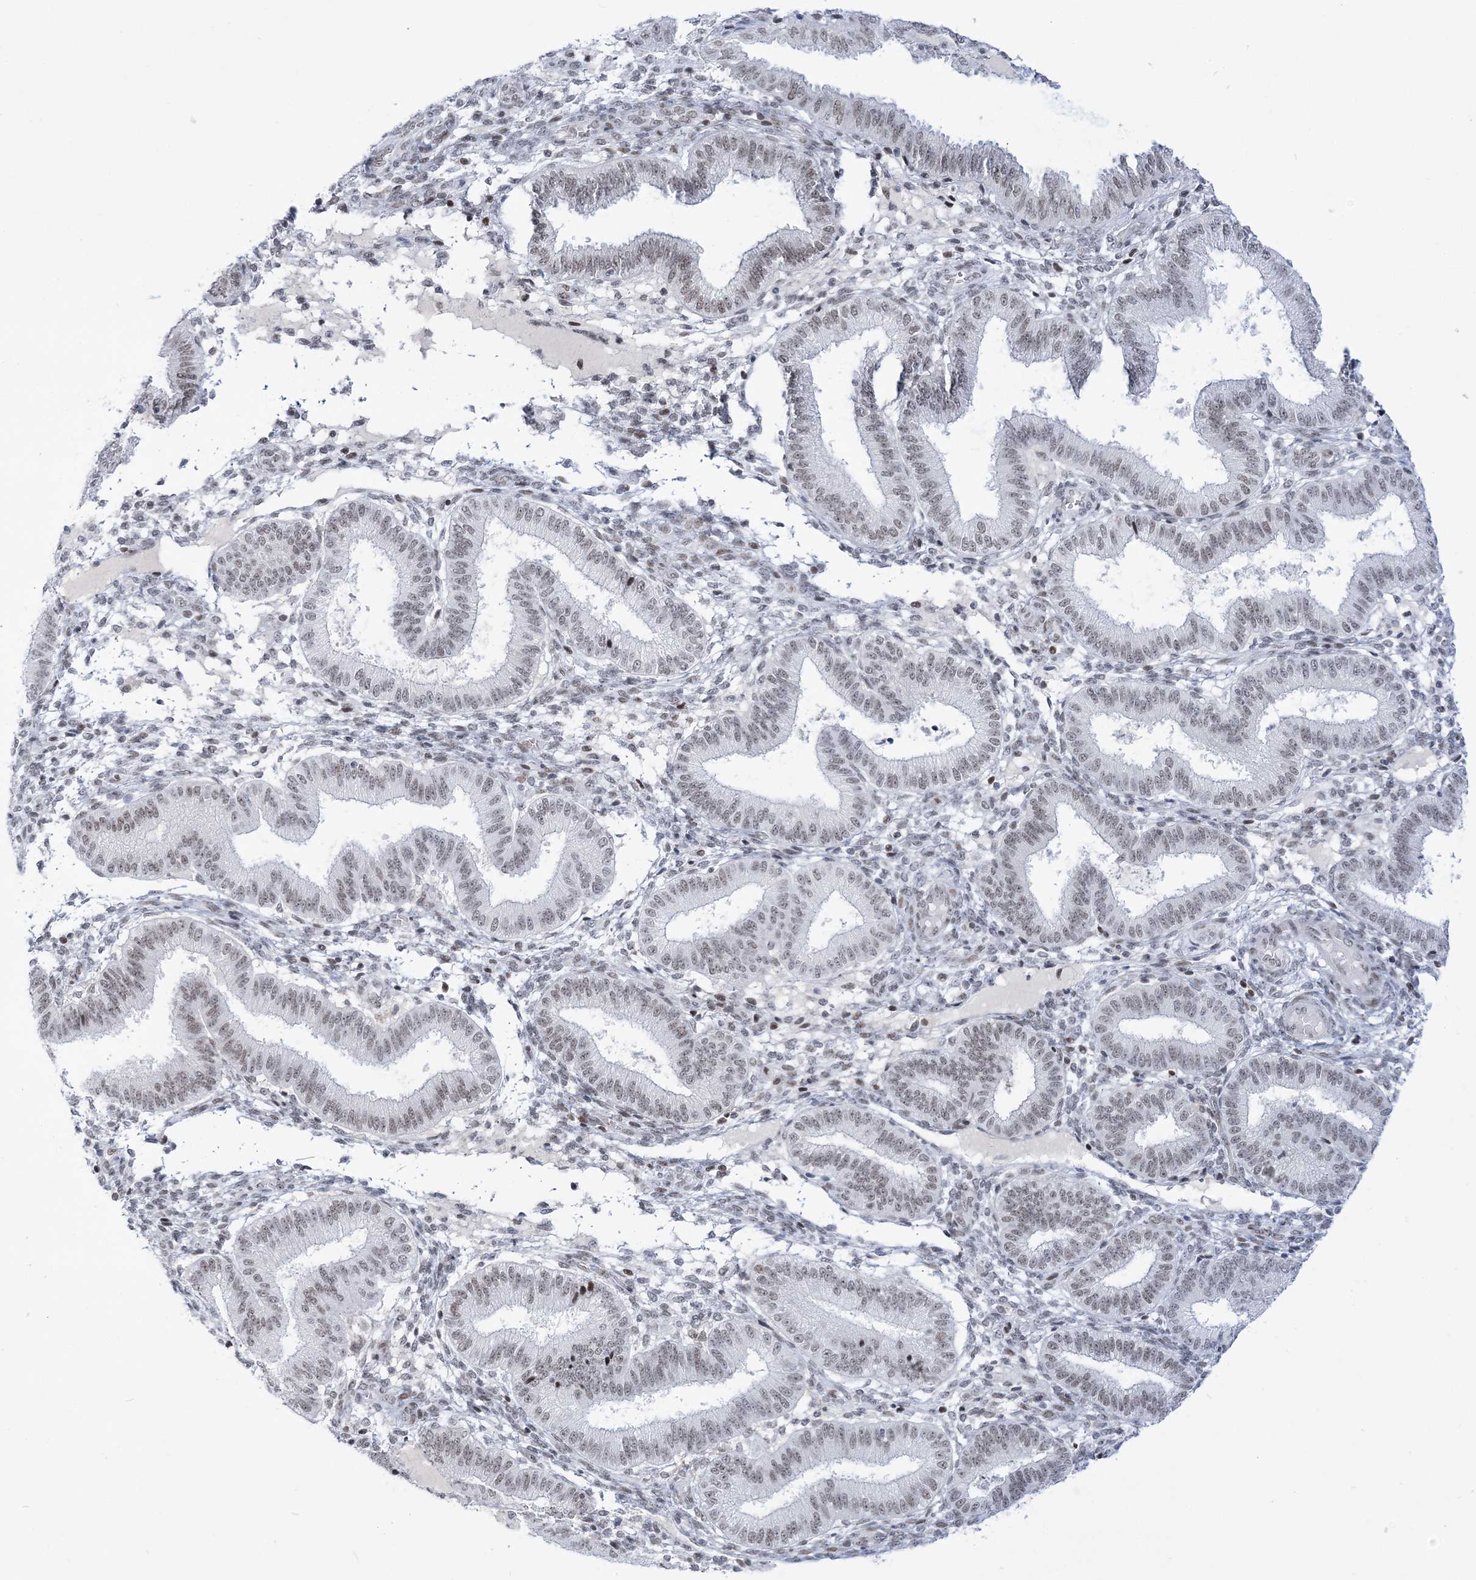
{"staining": {"intensity": "weak", "quantity": "<25%", "location": "nuclear"}, "tissue": "endometrium", "cell_type": "Cells in endometrial stroma", "image_type": "normal", "snomed": [{"axis": "morphology", "description": "Normal tissue, NOS"}, {"axis": "topography", "description": "Endometrium"}], "caption": "This is a histopathology image of IHC staining of unremarkable endometrium, which shows no expression in cells in endometrial stroma. (DAB (3,3'-diaminobenzidine) IHC with hematoxylin counter stain).", "gene": "DDX21", "patient": {"sex": "female", "age": 39}}